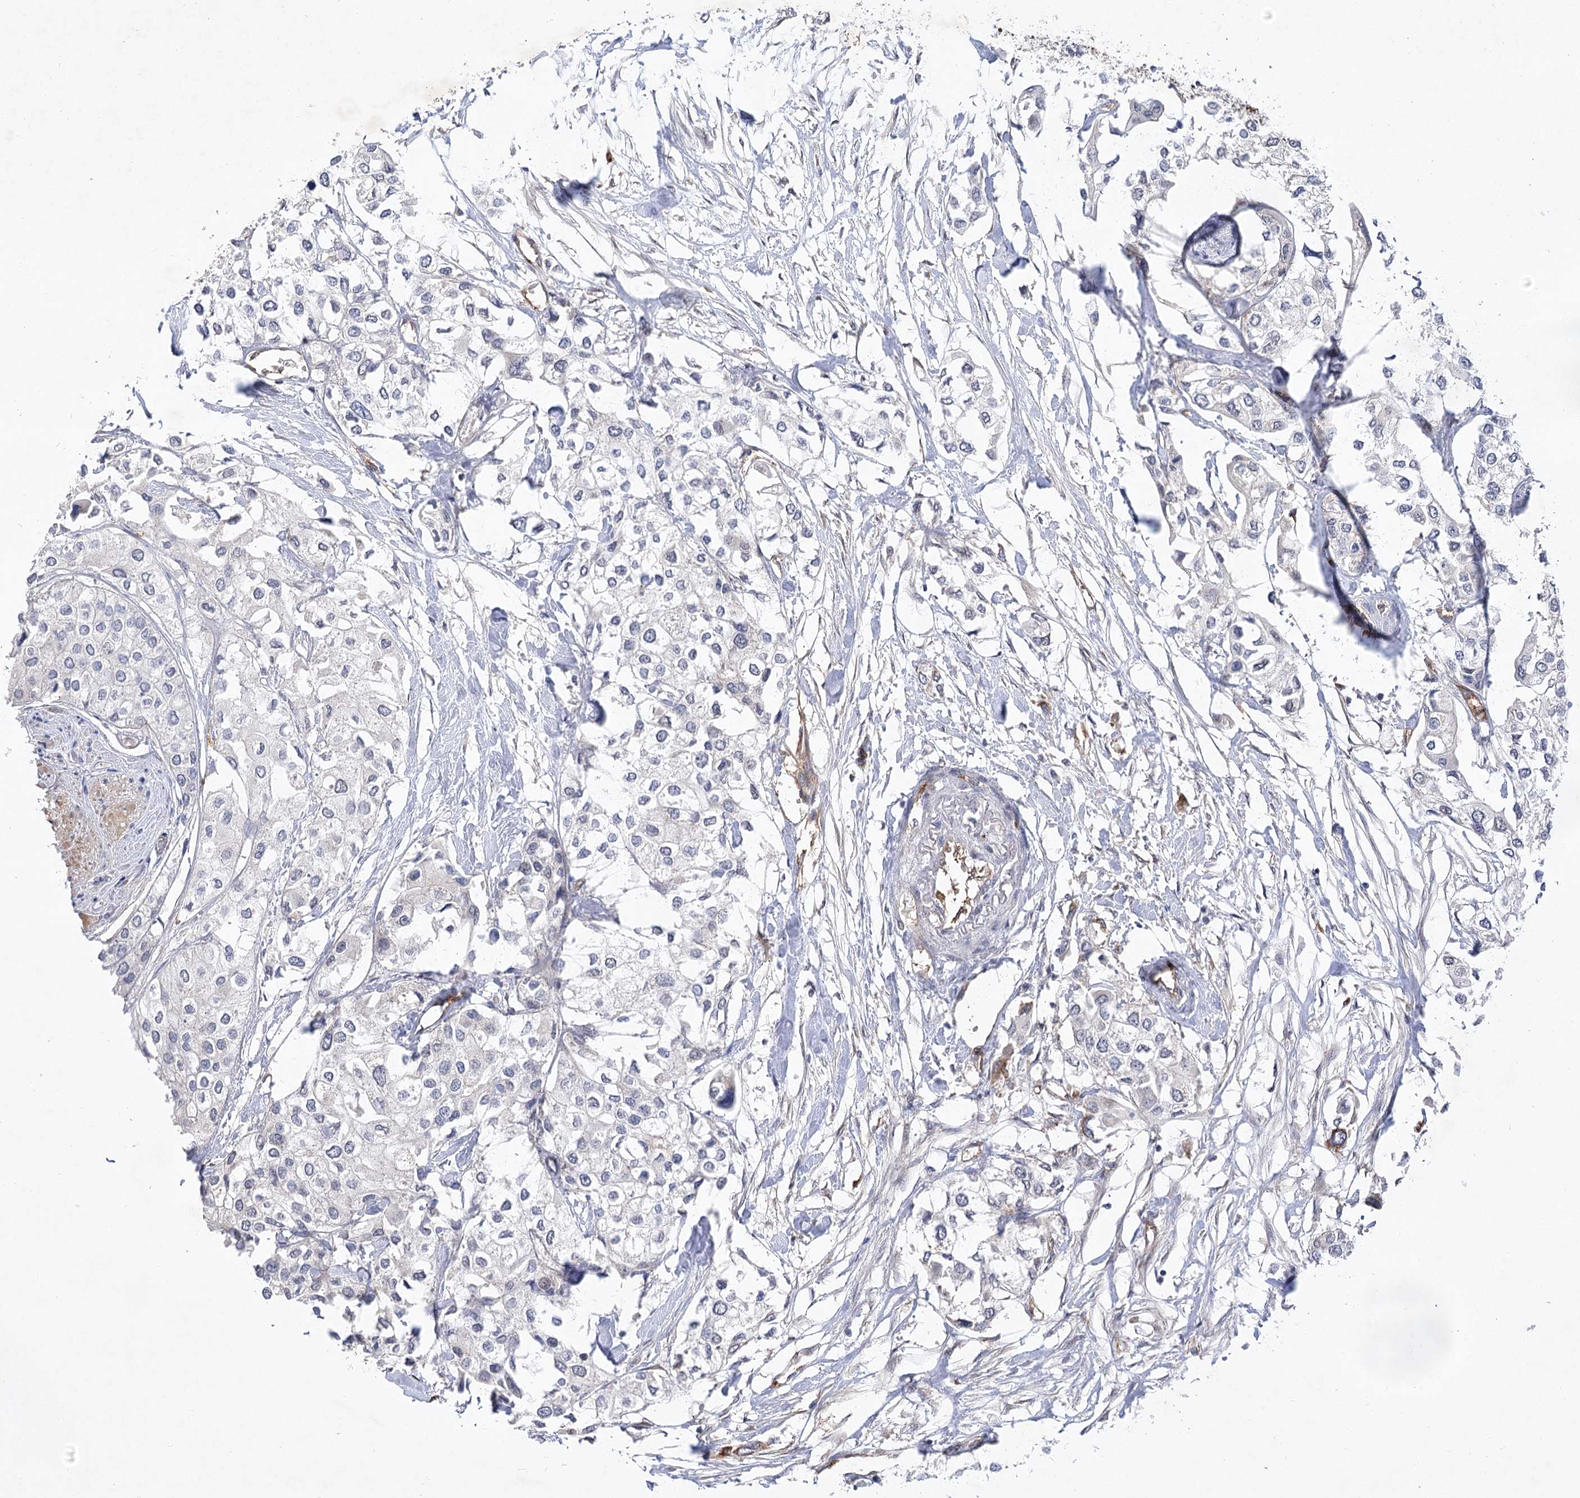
{"staining": {"intensity": "negative", "quantity": "none", "location": "none"}, "tissue": "urothelial cancer", "cell_type": "Tumor cells", "image_type": "cancer", "snomed": [{"axis": "morphology", "description": "Urothelial carcinoma, High grade"}, {"axis": "topography", "description": "Urinary bladder"}], "caption": "This is an immunohistochemistry (IHC) image of human high-grade urothelial carcinoma. There is no expression in tumor cells.", "gene": "ARHGAP31", "patient": {"sex": "male", "age": 64}}